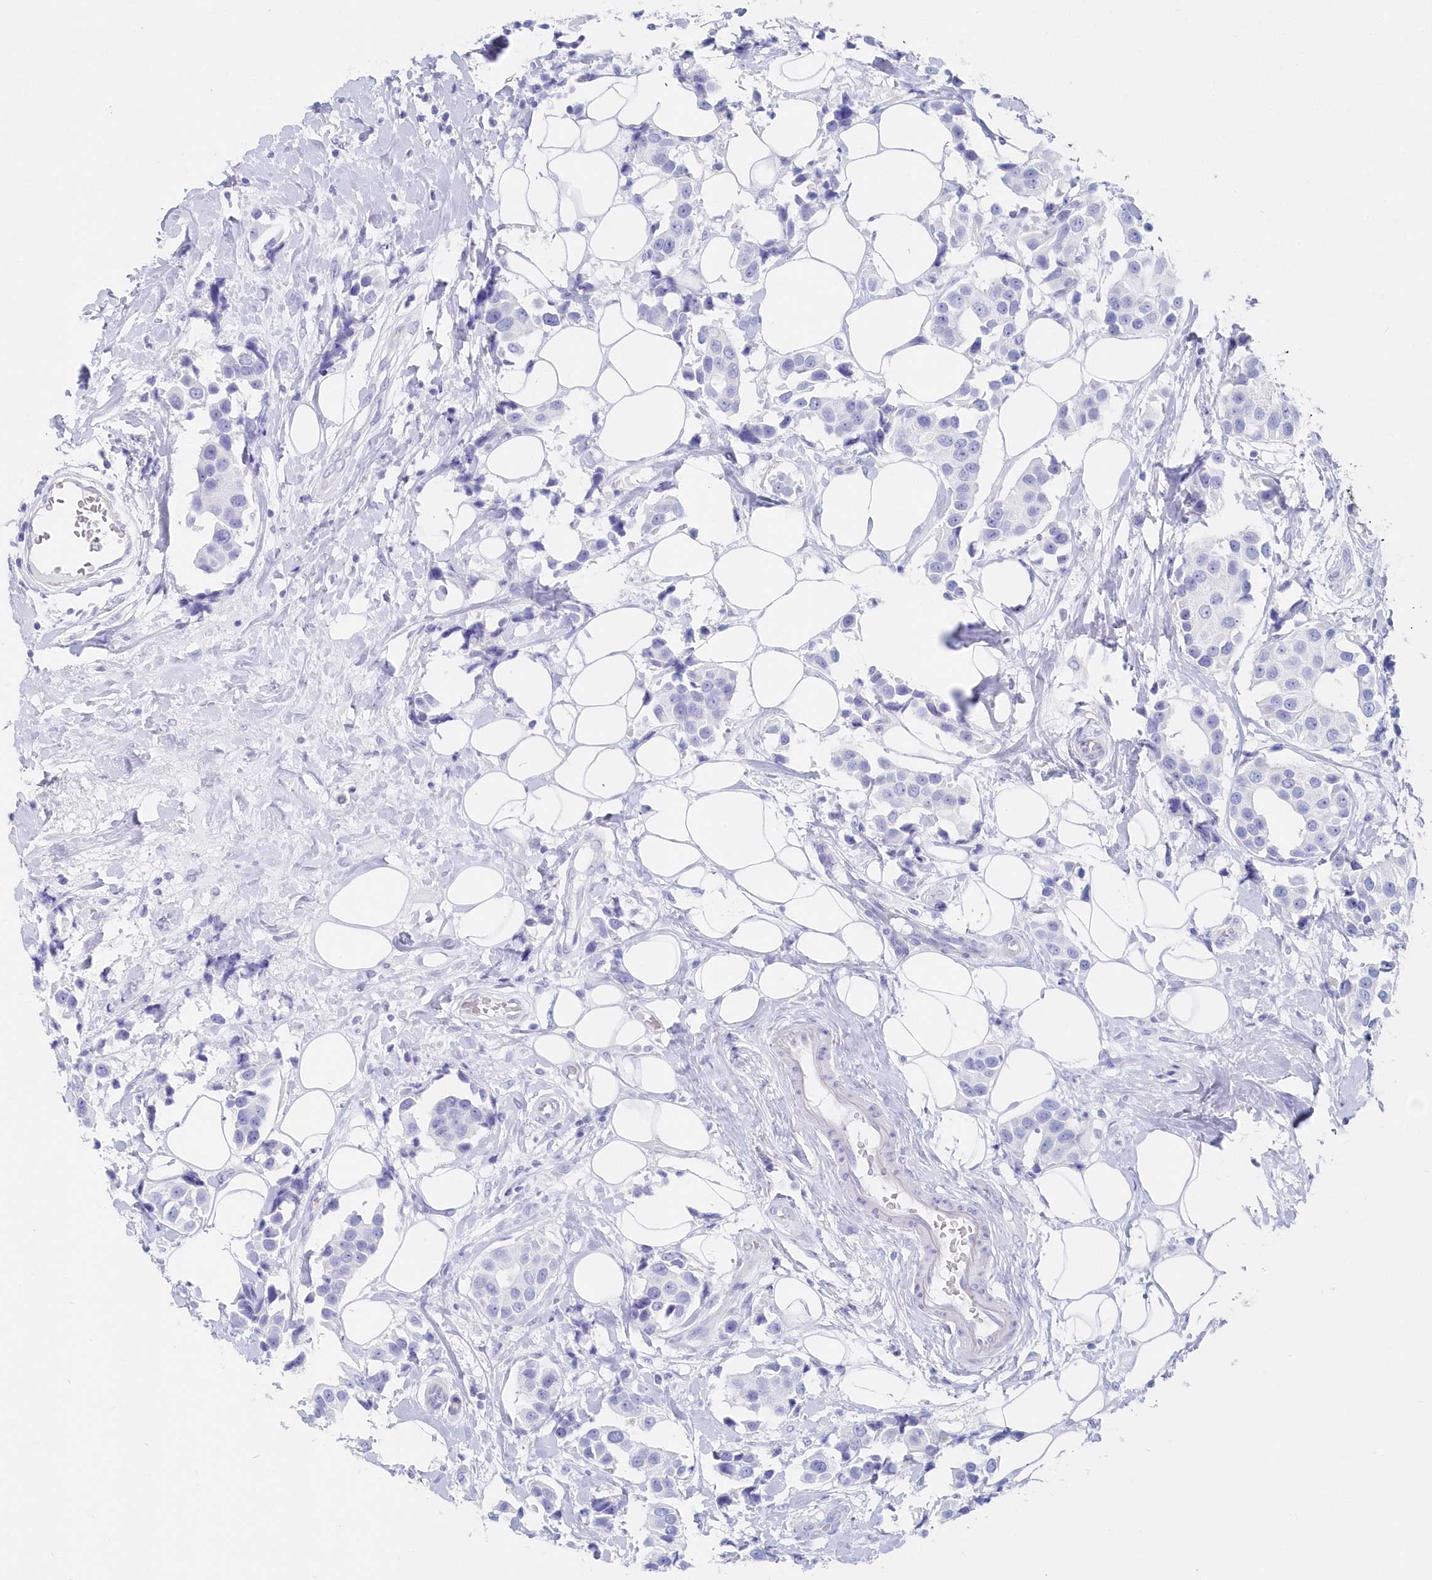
{"staining": {"intensity": "negative", "quantity": "none", "location": "none"}, "tissue": "breast cancer", "cell_type": "Tumor cells", "image_type": "cancer", "snomed": [{"axis": "morphology", "description": "Normal tissue, NOS"}, {"axis": "morphology", "description": "Duct carcinoma"}, {"axis": "topography", "description": "Breast"}], "caption": "Invasive ductal carcinoma (breast) was stained to show a protein in brown. There is no significant staining in tumor cells.", "gene": "CSNK1G2", "patient": {"sex": "female", "age": 39}}